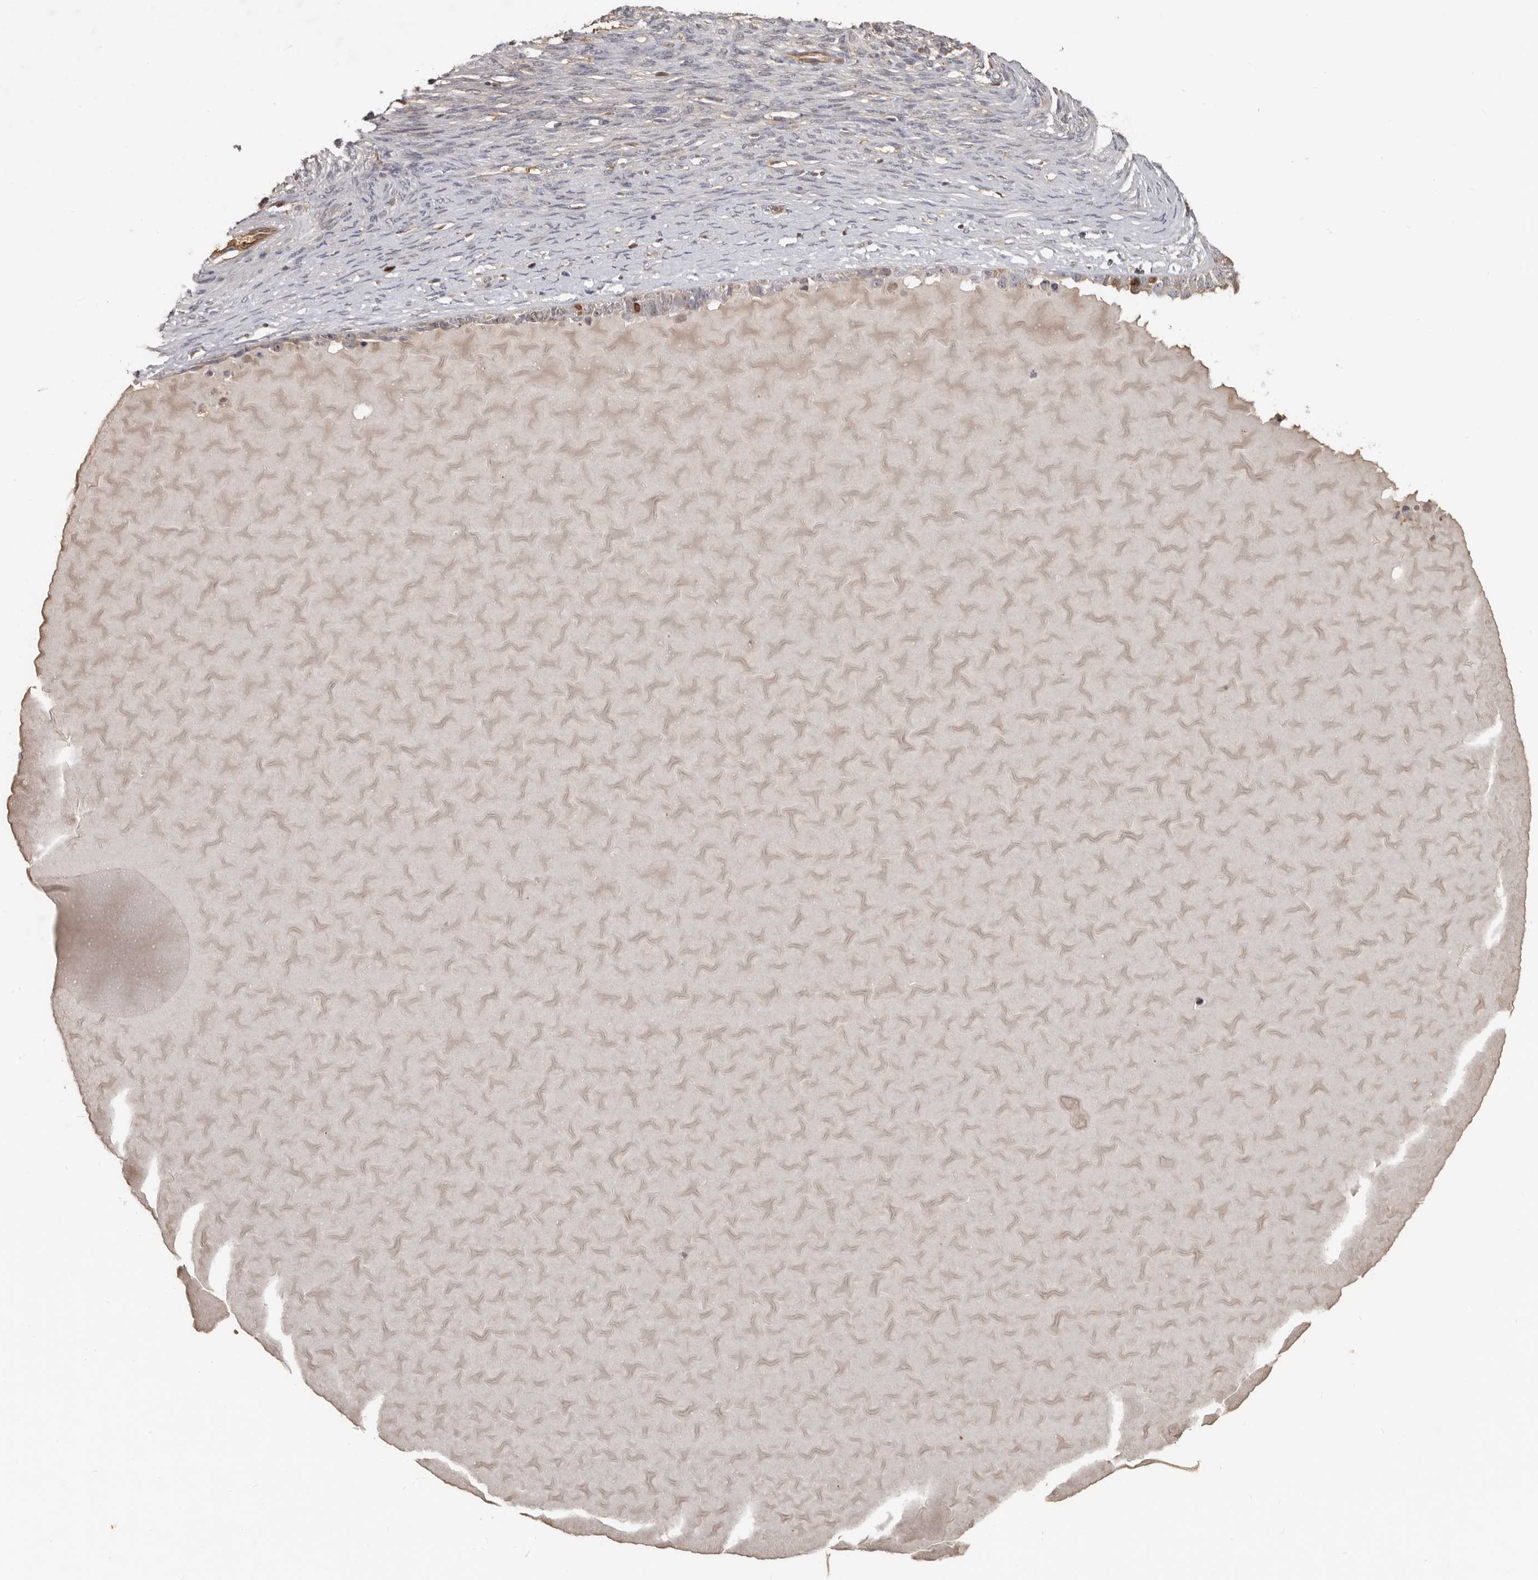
{"staining": {"intensity": "moderate", "quantity": "<25%", "location": "nuclear"}, "tissue": "ovarian cancer", "cell_type": "Tumor cells", "image_type": "cancer", "snomed": [{"axis": "morphology", "description": "Cystadenocarcinoma, serous, NOS"}, {"axis": "topography", "description": "Ovary"}], "caption": "Protein analysis of ovarian cancer tissue reveals moderate nuclear expression in about <25% of tumor cells.", "gene": "CDCA8", "patient": {"sex": "female", "age": 44}}